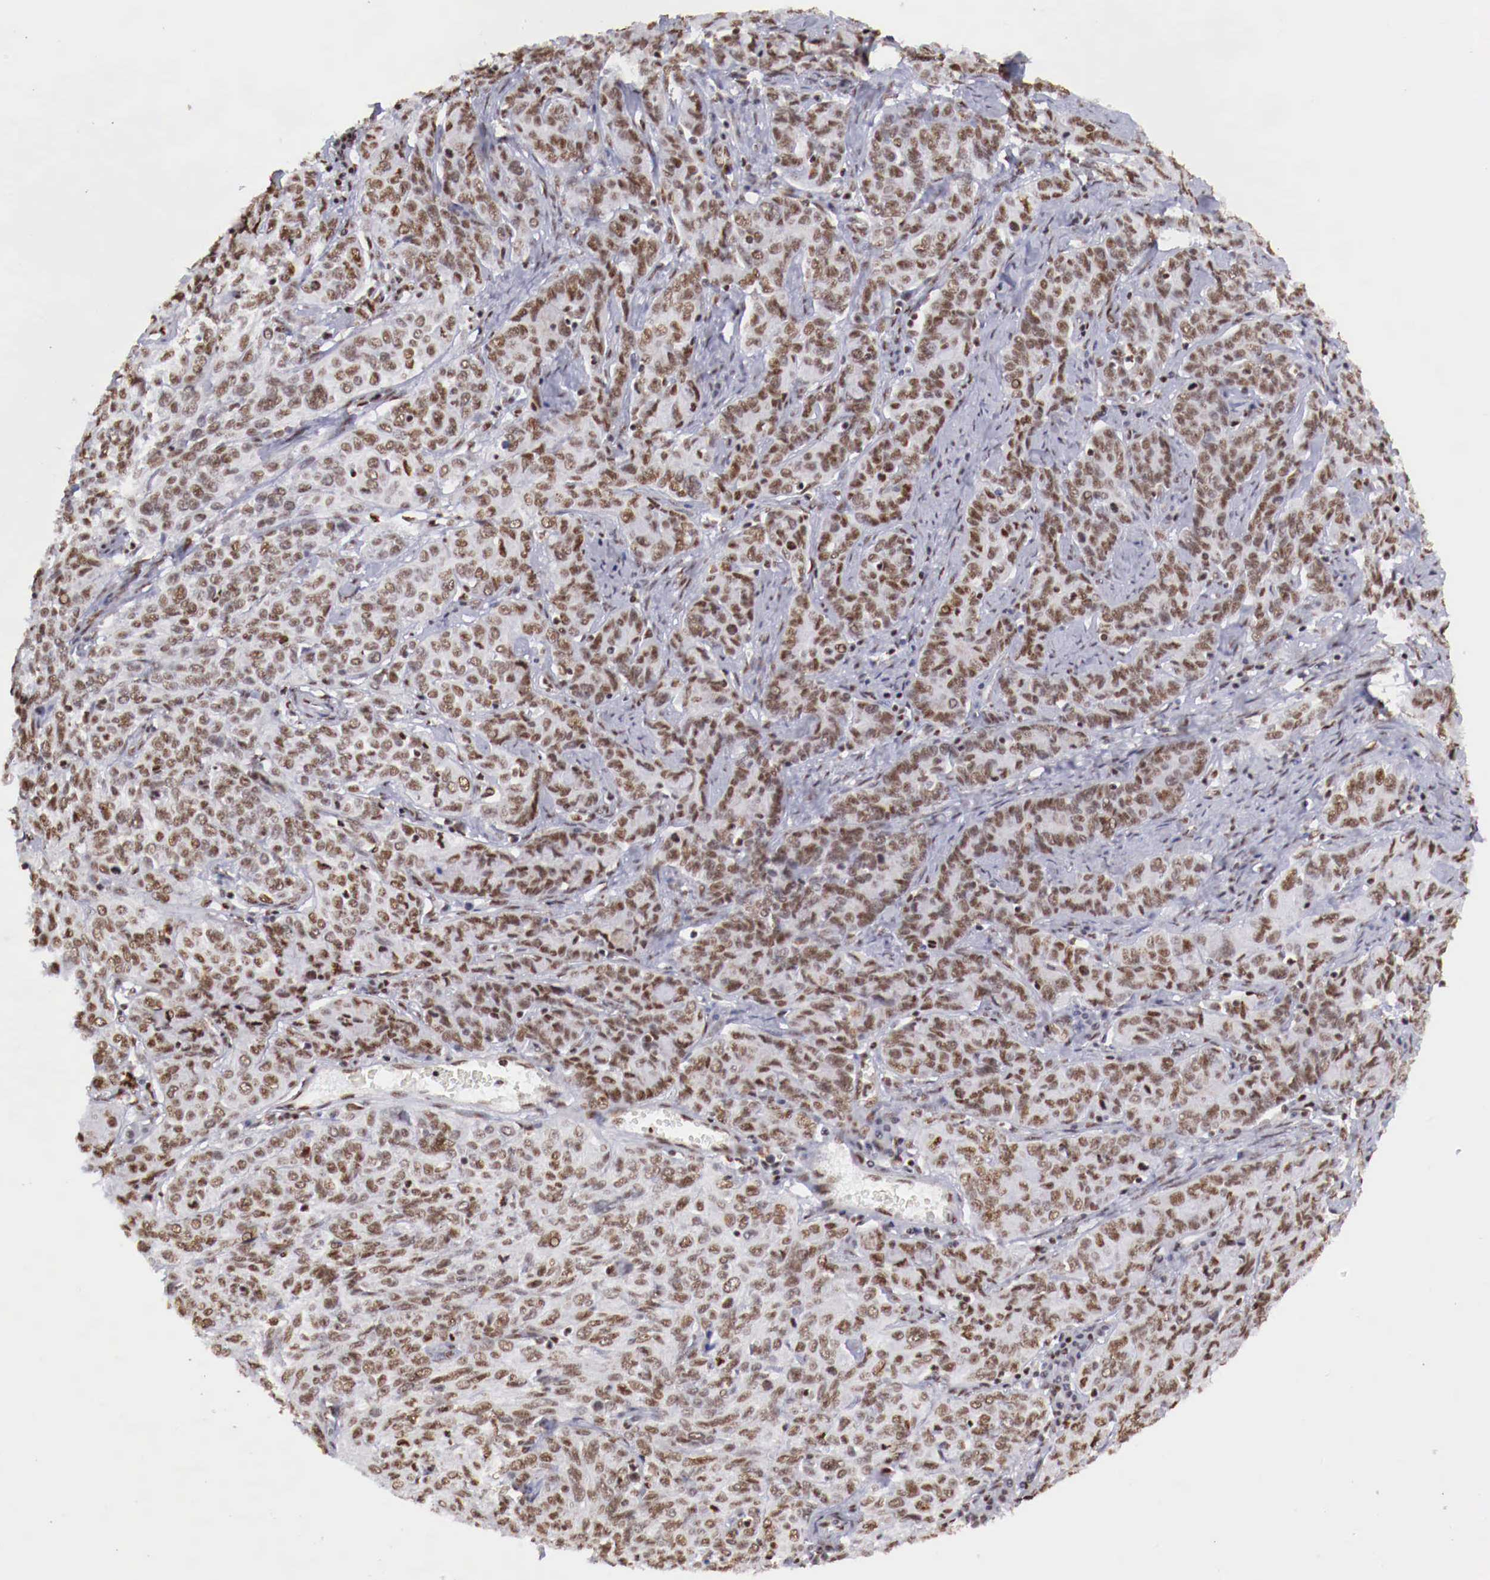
{"staining": {"intensity": "moderate", "quantity": ">75%", "location": "nuclear"}, "tissue": "cervical cancer", "cell_type": "Tumor cells", "image_type": "cancer", "snomed": [{"axis": "morphology", "description": "Squamous cell carcinoma, NOS"}, {"axis": "topography", "description": "Cervix"}], "caption": "Immunohistochemistry (DAB (3,3'-diaminobenzidine)) staining of human cervical squamous cell carcinoma displays moderate nuclear protein staining in approximately >75% of tumor cells.", "gene": "MAX", "patient": {"sex": "female", "age": 38}}